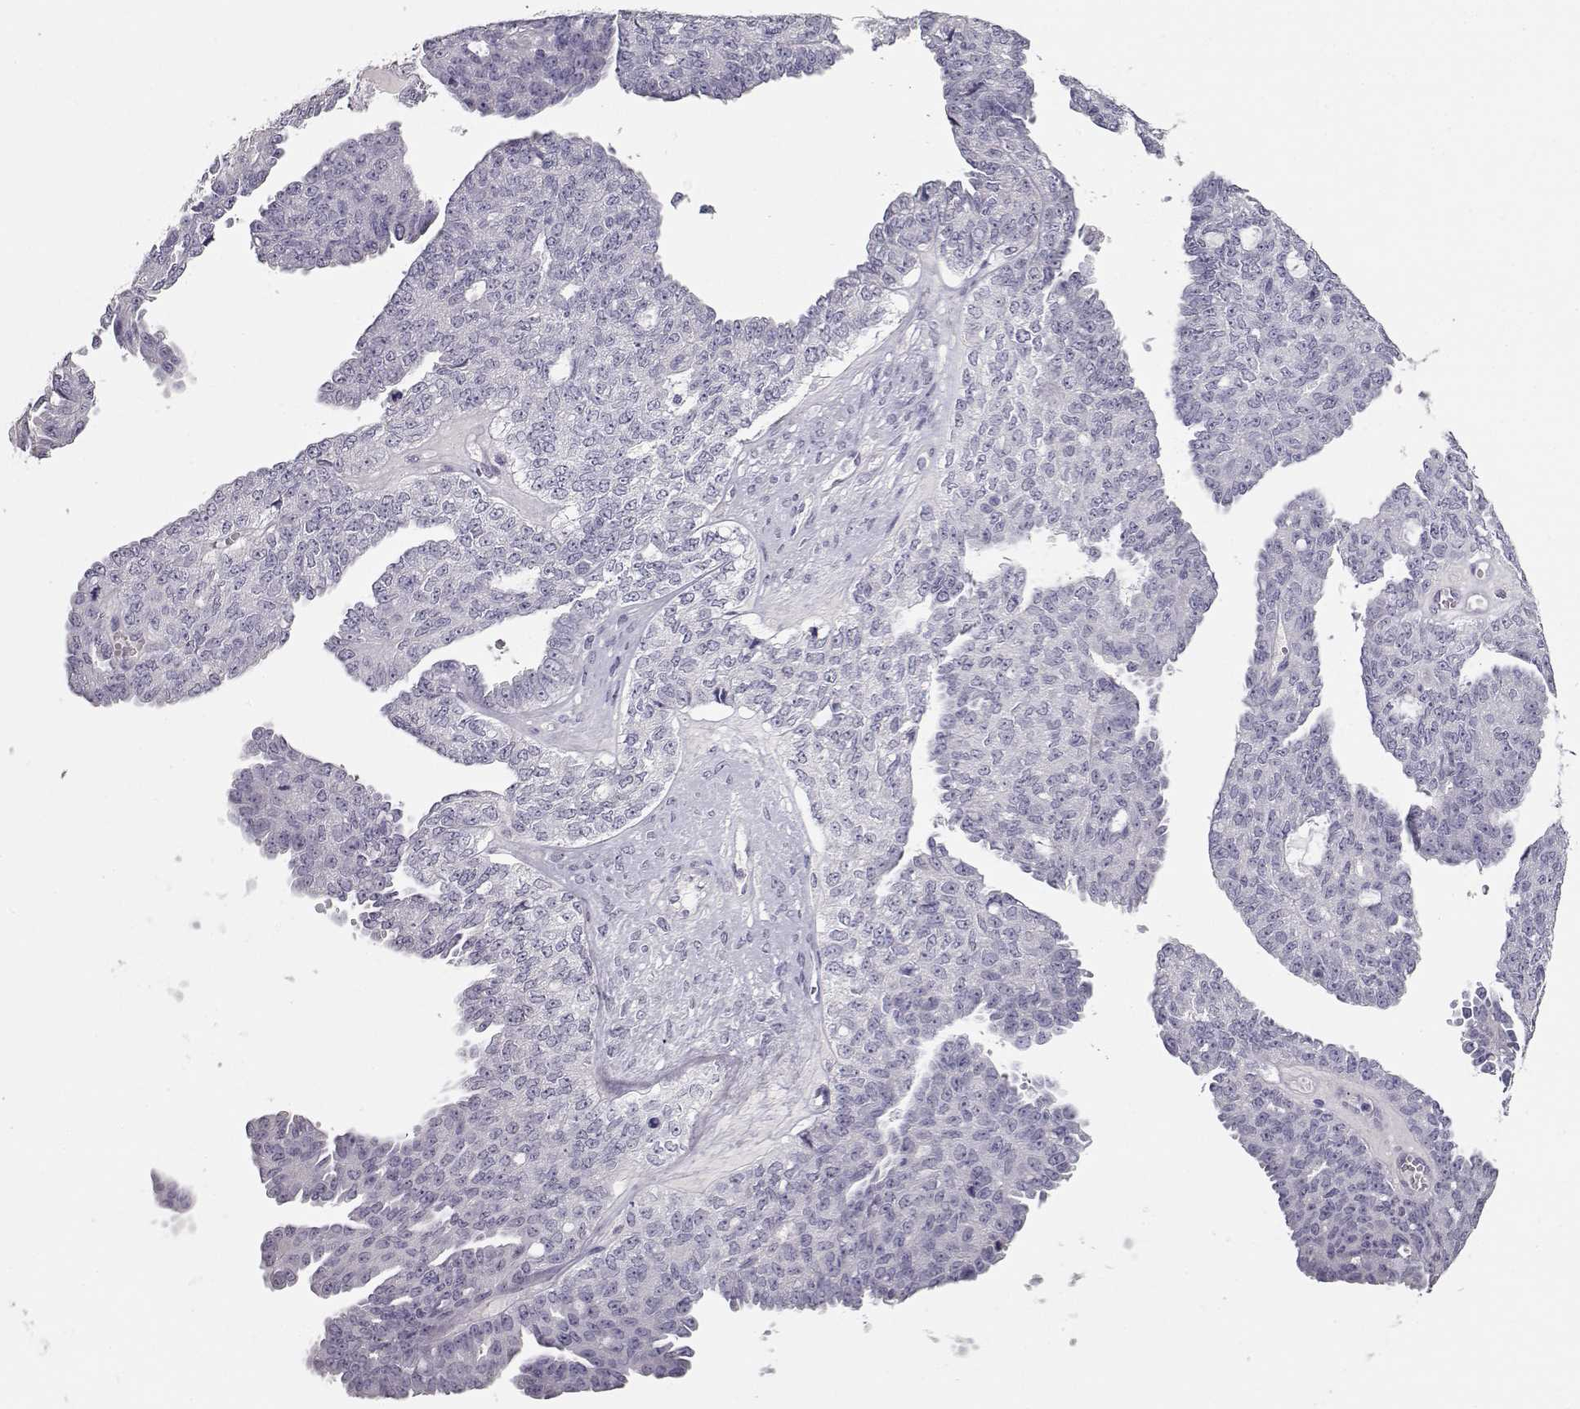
{"staining": {"intensity": "negative", "quantity": "none", "location": "none"}, "tissue": "ovarian cancer", "cell_type": "Tumor cells", "image_type": "cancer", "snomed": [{"axis": "morphology", "description": "Cystadenocarcinoma, serous, NOS"}, {"axis": "topography", "description": "Ovary"}], "caption": "Photomicrograph shows no significant protein expression in tumor cells of serous cystadenocarcinoma (ovarian).", "gene": "MAGEC1", "patient": {"sex": "female", "age": 71}}